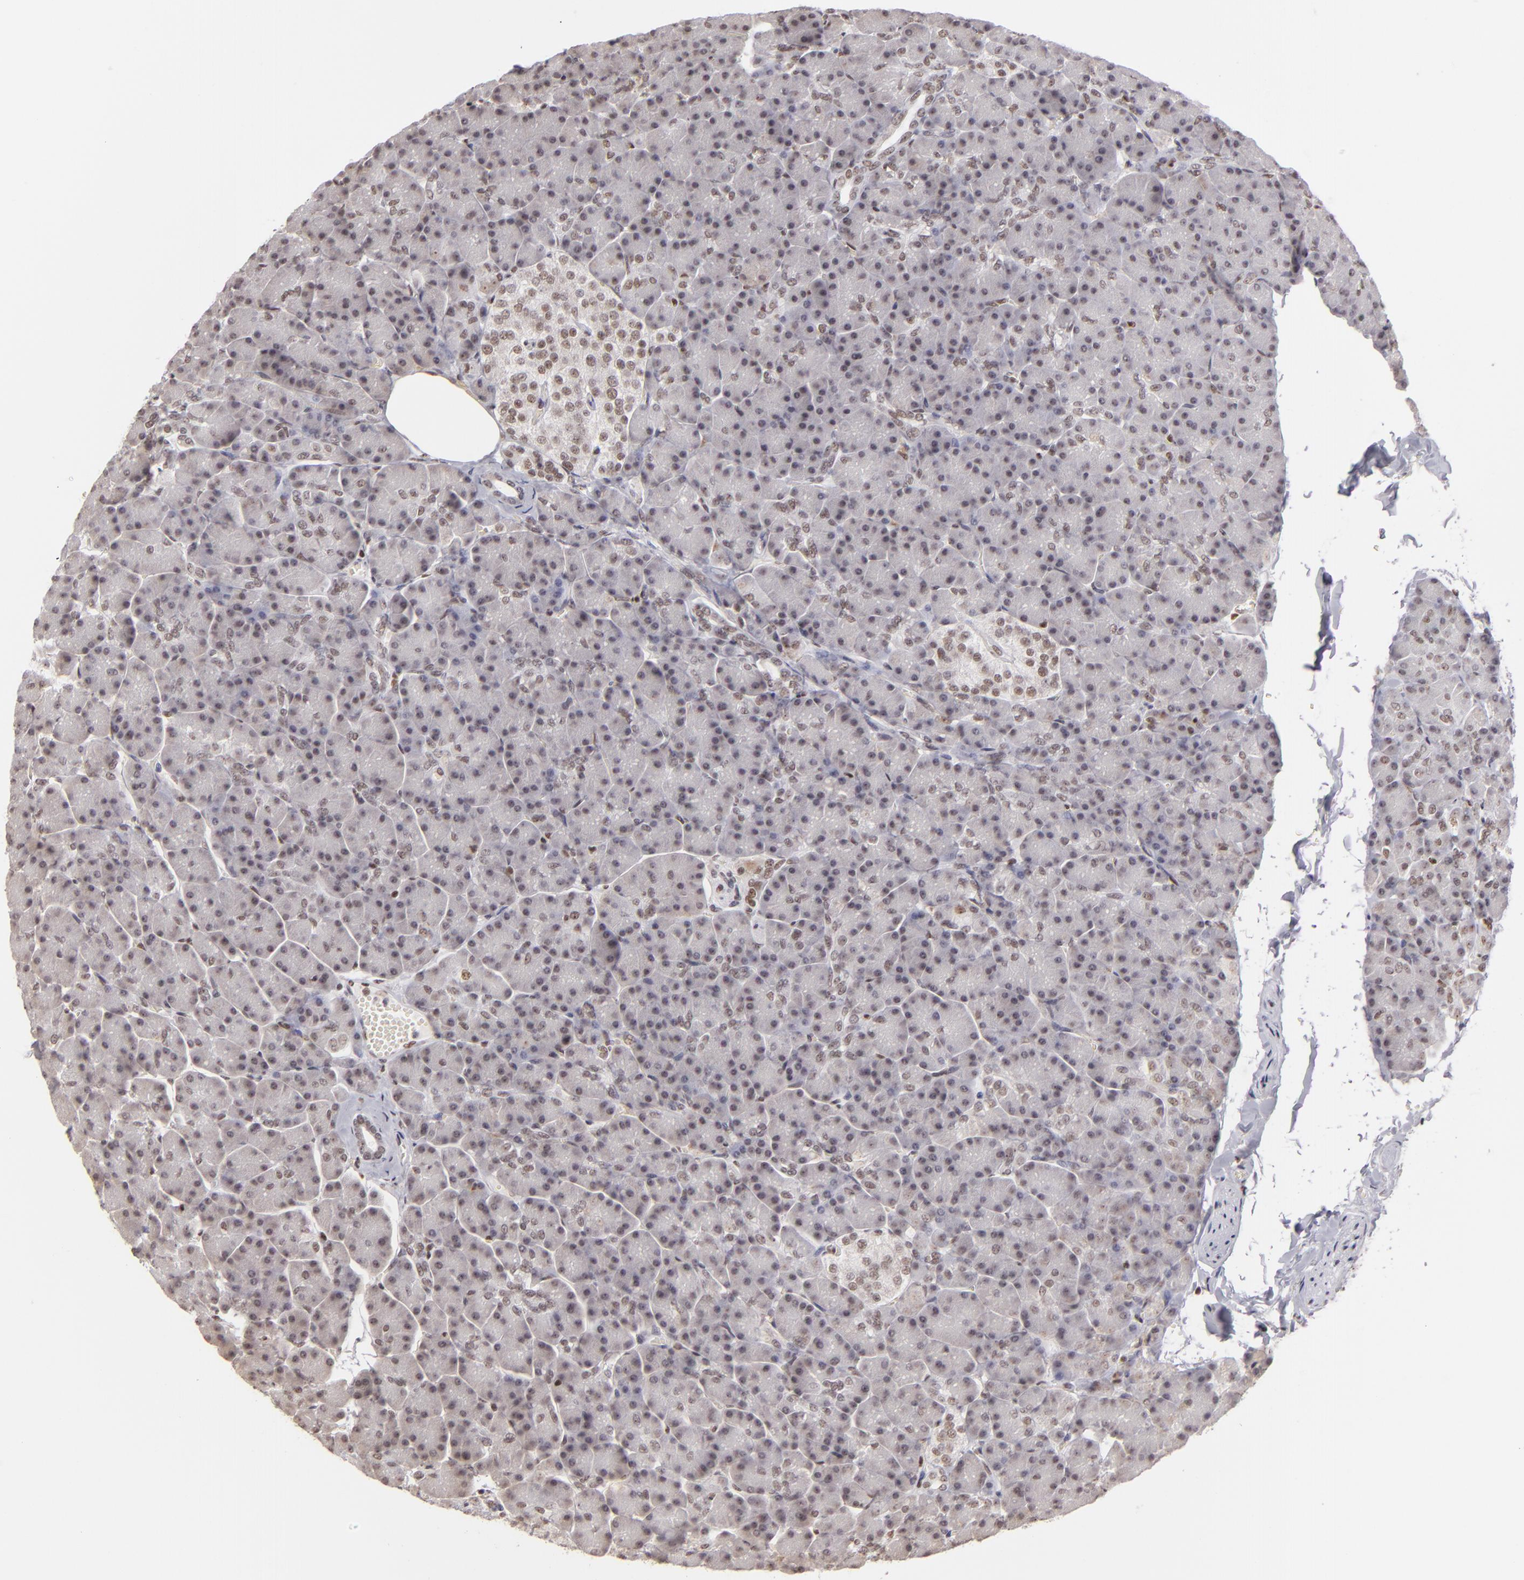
{"staining": {"intensity": "weak", "quantity": ">75%", "location": "nuclear"}, "tissue": "pancreas", "cell_type": "Exocrine glandular cells", "image_type": "normal", "snomed": [{"axis": "morphology", "description": "Normal tissue, NOS"}, {"axis": "topography", "description": "Pancreas"}], "caption": "Human pancreas stained with a brown dye displays weak nuclear positive positivity in approximately >75% of exocrine glandular cells.", "gene": "DAXX", "patient": {"sex": "female", "age": 43}}